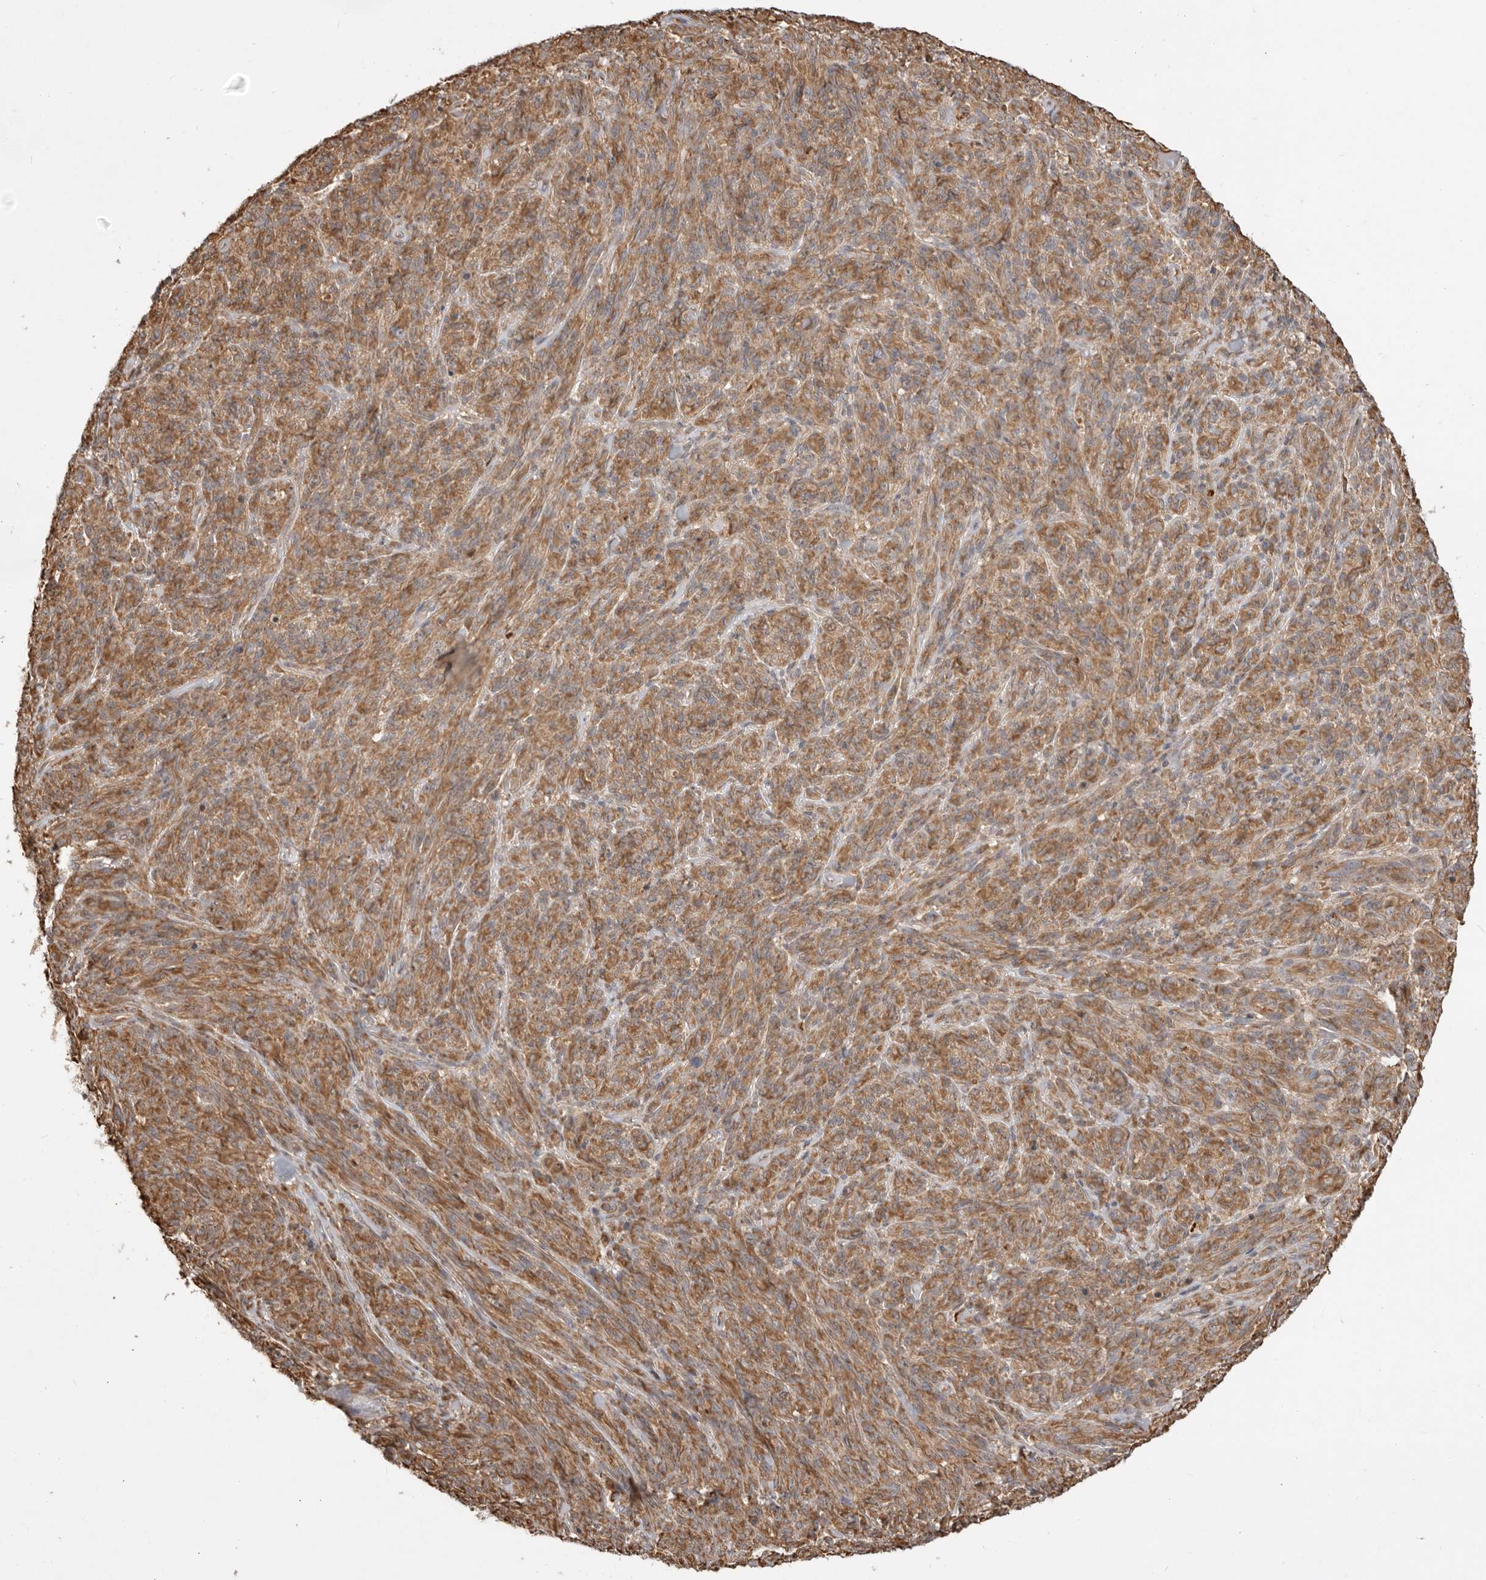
{"staining": {"intensity": "moderate", "quantity": ">75%", "location": "cytoplasmic/membranous"}, "tissue": "melanoma", "cell_type": "Tumor cells", "image_type": "cancer", "snomed": [{"axis": "morphology", "description": "Malignant melanoma, NOS"}, {"axis": "topography", "description": "Skin of head"}], "caption": "Immunohistochemistry (IHC) (DAB) staining of malignant melanoma exhibits moderate cytoplasmic/membranous protein staining in approximately >75% of tumor cells.", "gene": "DPH7", "patient": {"sex": "male", "age": 96}}